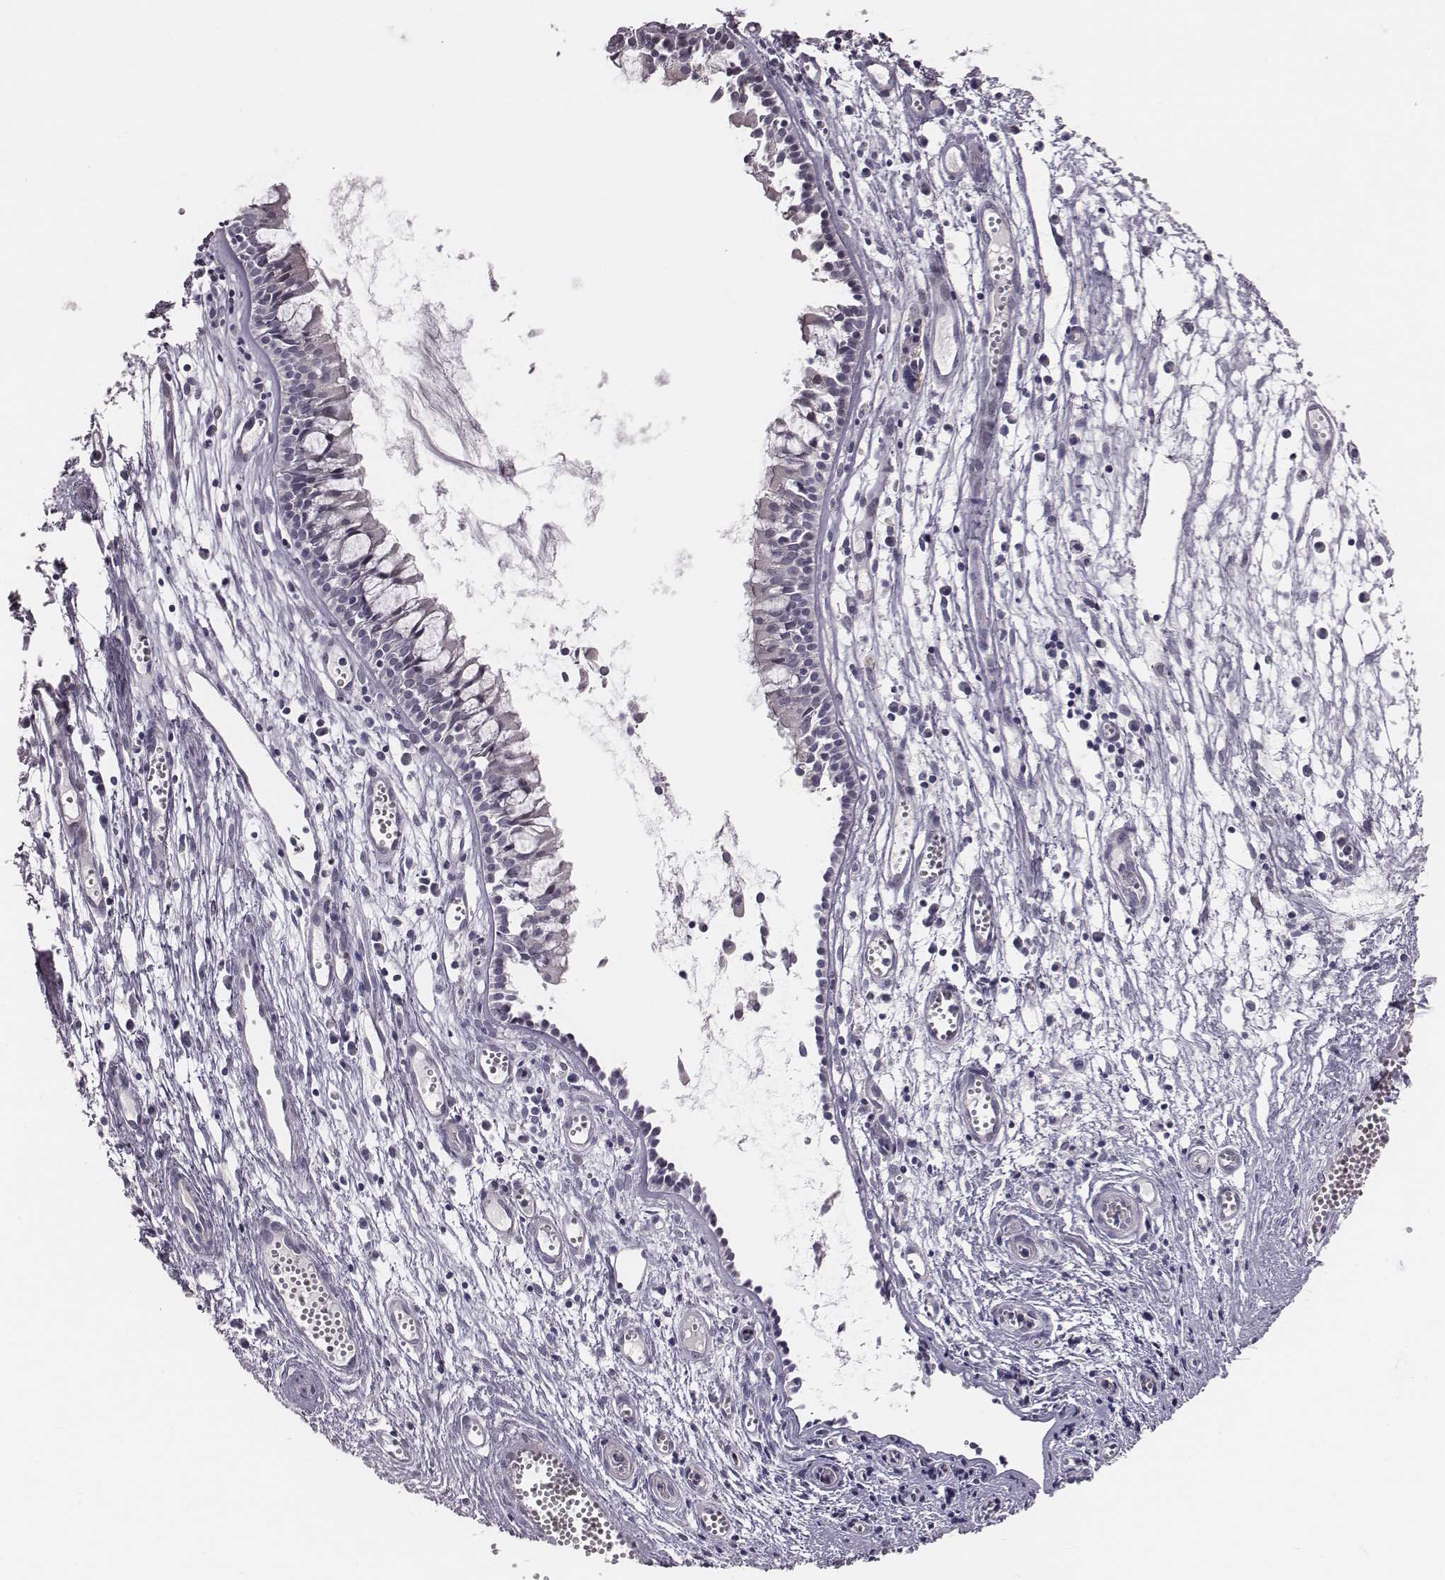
{"staining": {"intensity": "negative", "quantity": "none", "location": "none"}, "tissue": "nasopharynx", "cell_type": "Respiratory epithelial cells", "image_type": "normal", "snomed": [{"axis": "morphology", "description": "Normal tissue, NOS"}, {"axis": "topography", "description": "Nasopharynx"}], "caption": "High magnification brightfield microscopy of unremarkable nasopharynx stained with DAB (brown) and counterstained with hematoxylin (blue): respiratory epithelial cells show no significant expression.", "gene": "CACNG4", "patient": {"sex": "male", "age": 31}}